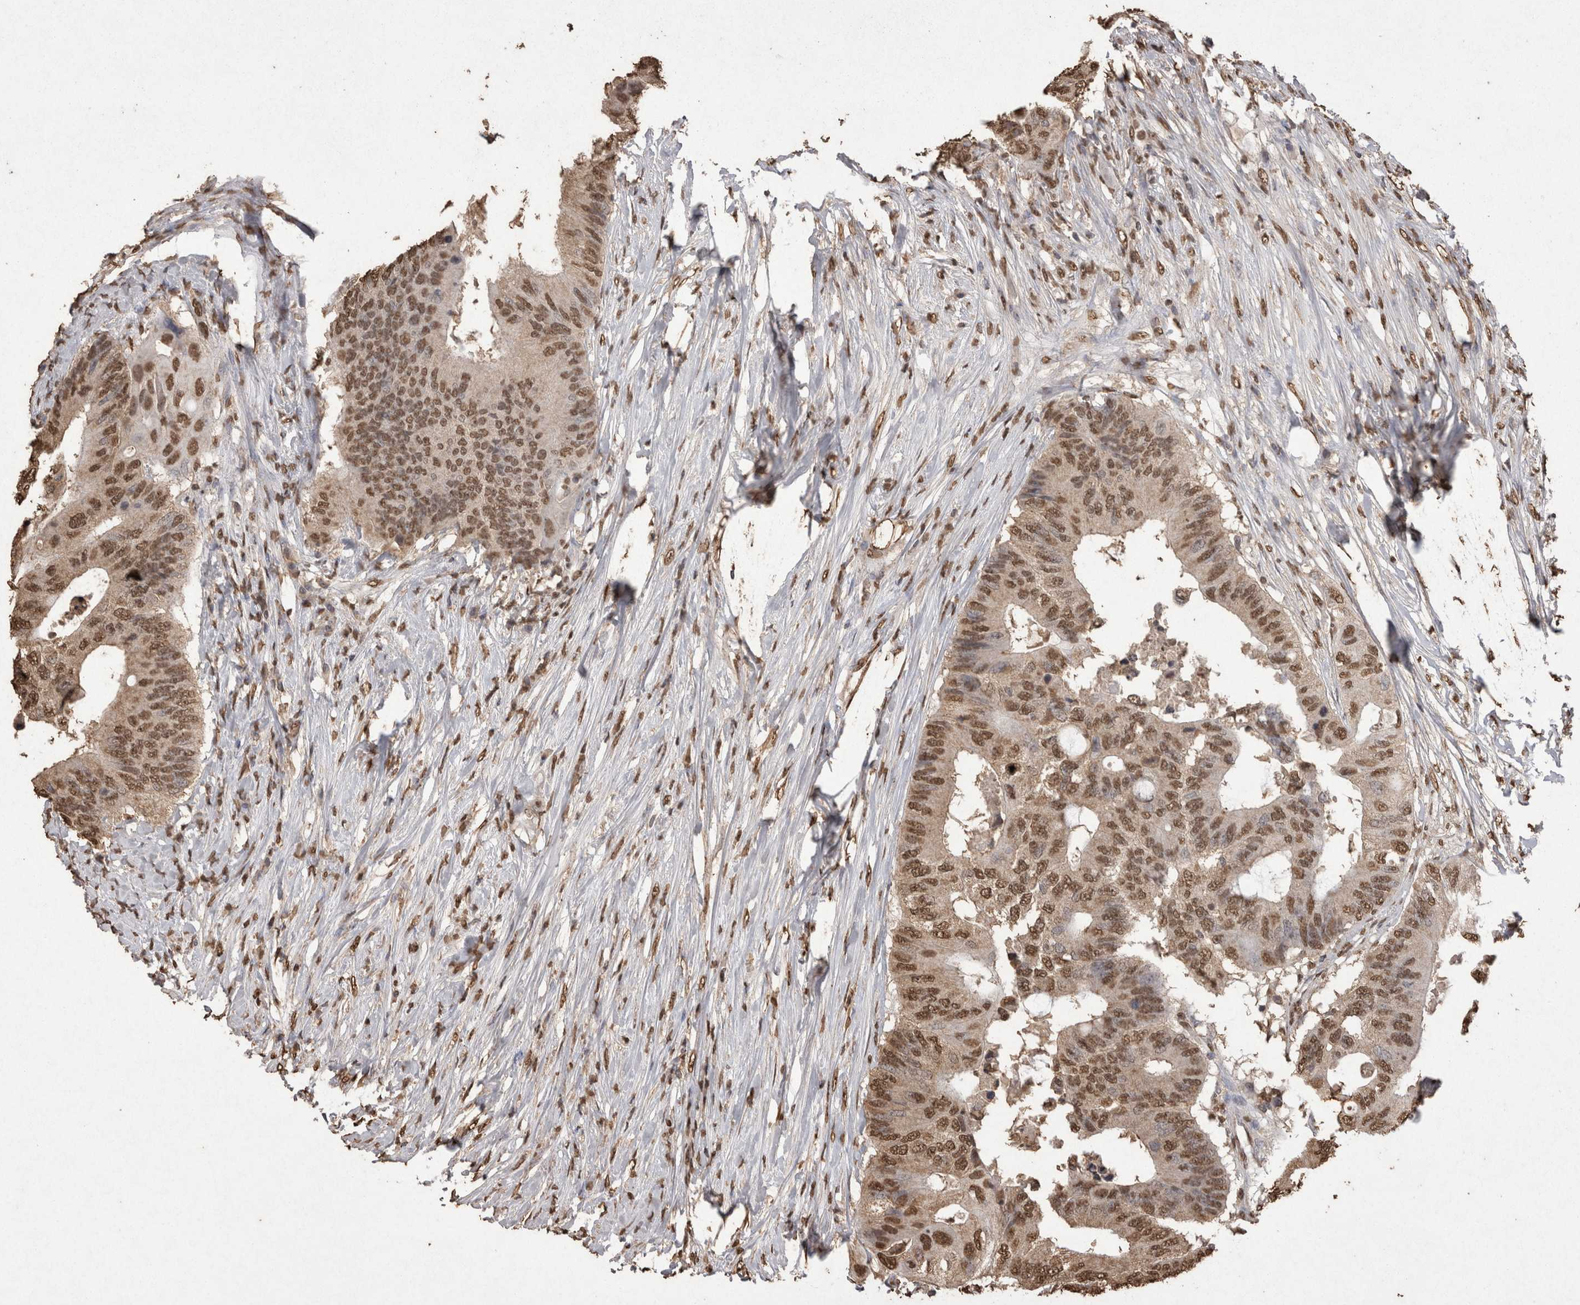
{"staining": {"intensity": "moderate", "quantity": ">75%", "location": "nuclear"}, "tissue": "colorectal cancer", "cell_type": "Tumor cells", "image_type": "cancer", "snomed": [{"axis": "morphology", "description": "Adenocarcinoma, NOS"}, {"axis": "topography", "description": "Colon"}], "caption": "Adenocarcinoma (colorectal) stained for a protein (brown) reveals moderate nuclear positive staining in about >75% of tumor cells.", "gene": "POU5F1", "patient": {"sex": "male", "age": 71}}